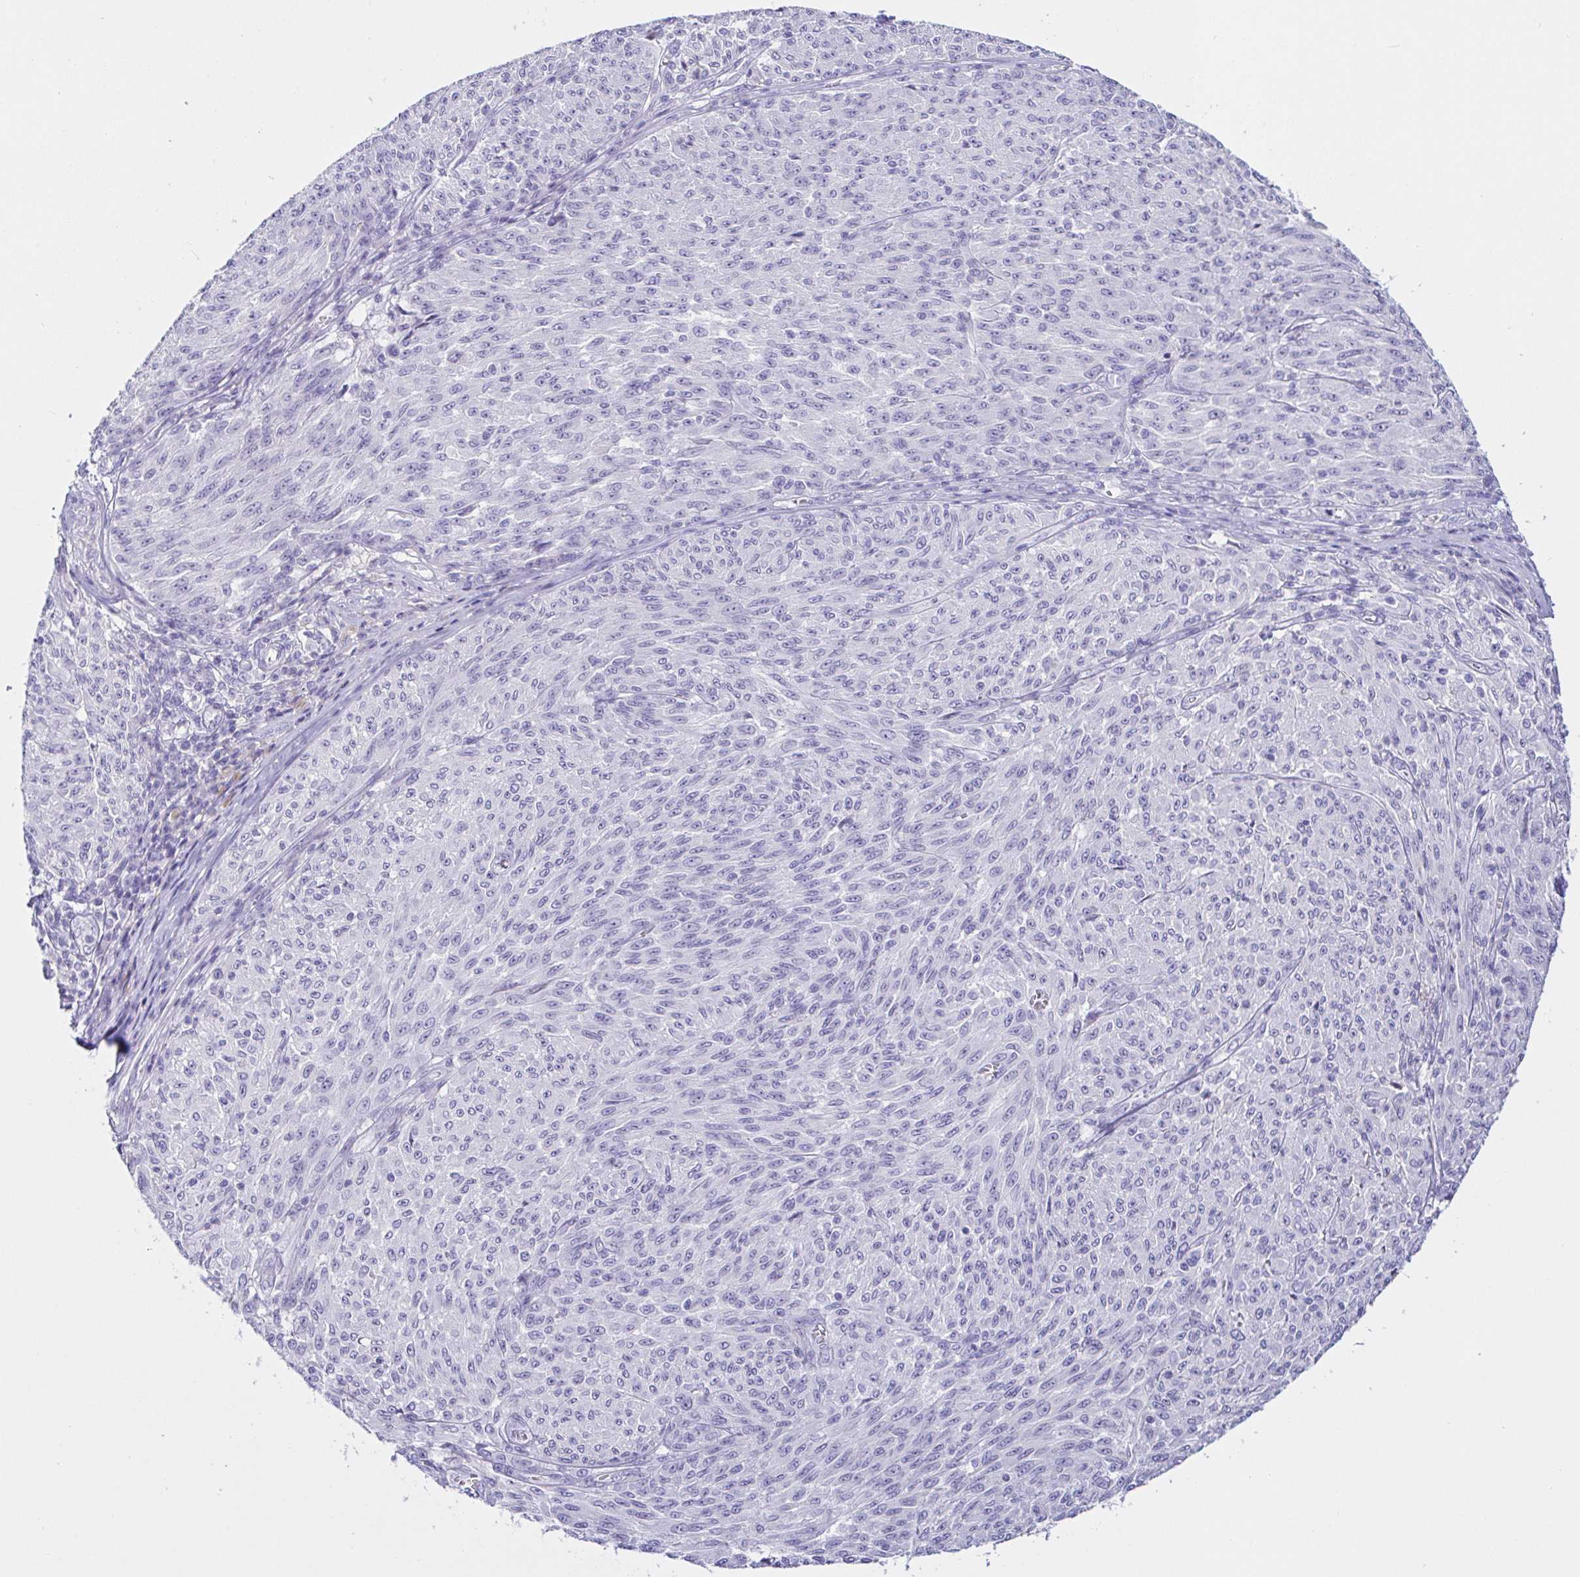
{"staining": {"intensity": "negative", "quantity": "none", "location": "none"}, "tissue": "melanoma", "cell_type": "Tumor cells", "image_type": "cancer", "snomed": [{"axis": "morphology", "description": "Malignant melanoma, NOS"}, {"axis": "topography", "description": "Skin"}], "caption": "A high-resolution micrograph shows immunohistochemistry staining of melanoma, which shows no significant expression in tumor cells.", "gene": "SAA4", "patient": {"sex": "male", "age": 85}}